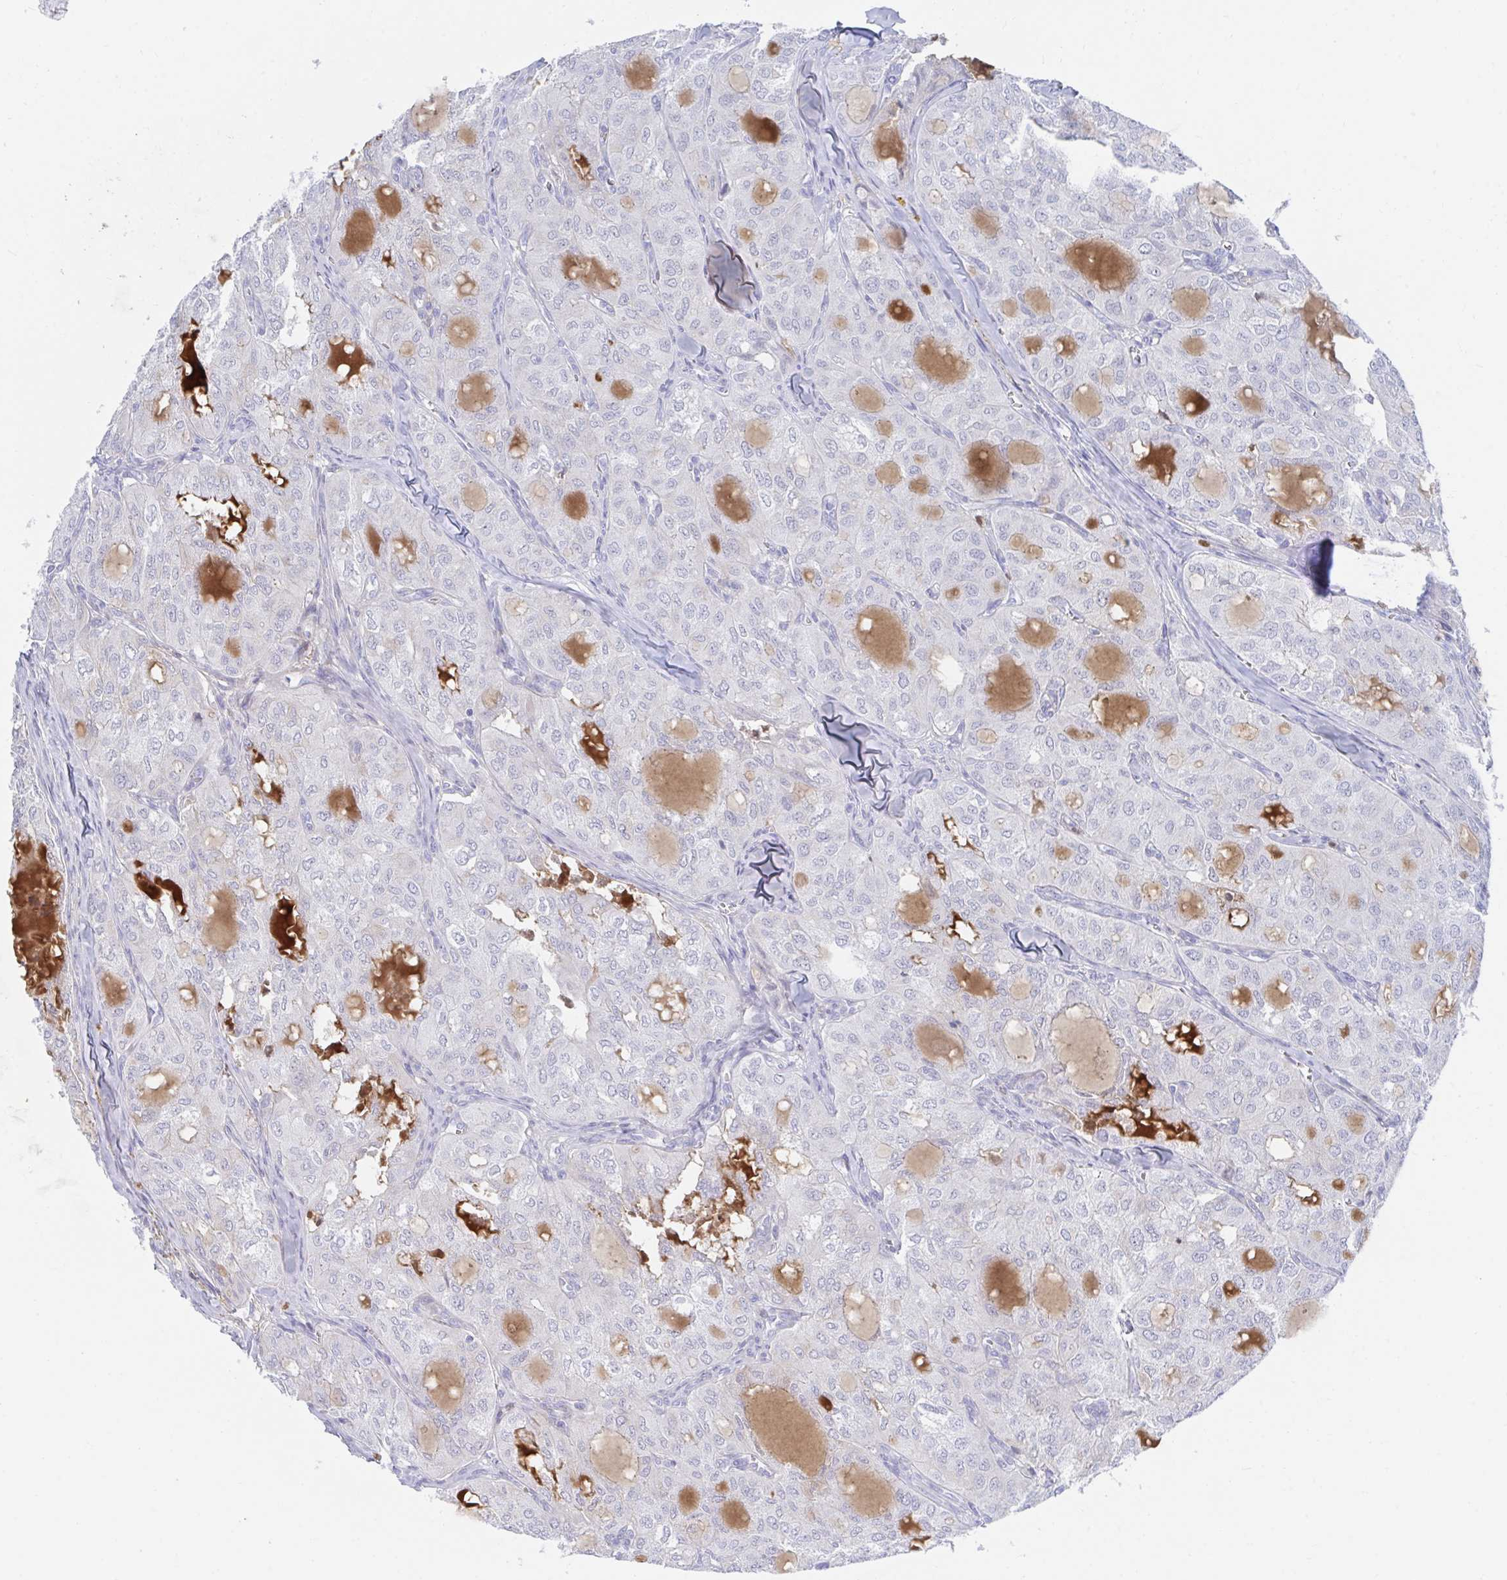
{"staining": {"intensity": "negative", "quantity": "none", "location": "none"}, "tissue": "thyroid cancer", "cell_type": "Tumor cells", "image_type": "cancer", "snomed": [{"axis": "morphology", "description": "Follicular adenoma carcinoma, NOS"}, {"axis": "topography", "description": "Thyroid gland"}], "caption": "Photomicrograph shows no protein expression in tumor cells of follicular adenoma carcinoma (thyroid) tissue. (DAB (3,3'-diaminobenzidine) IHC, high magnification).", "gene": "TNFAIP6", "patient": {"sex": "male", "age": 75}}